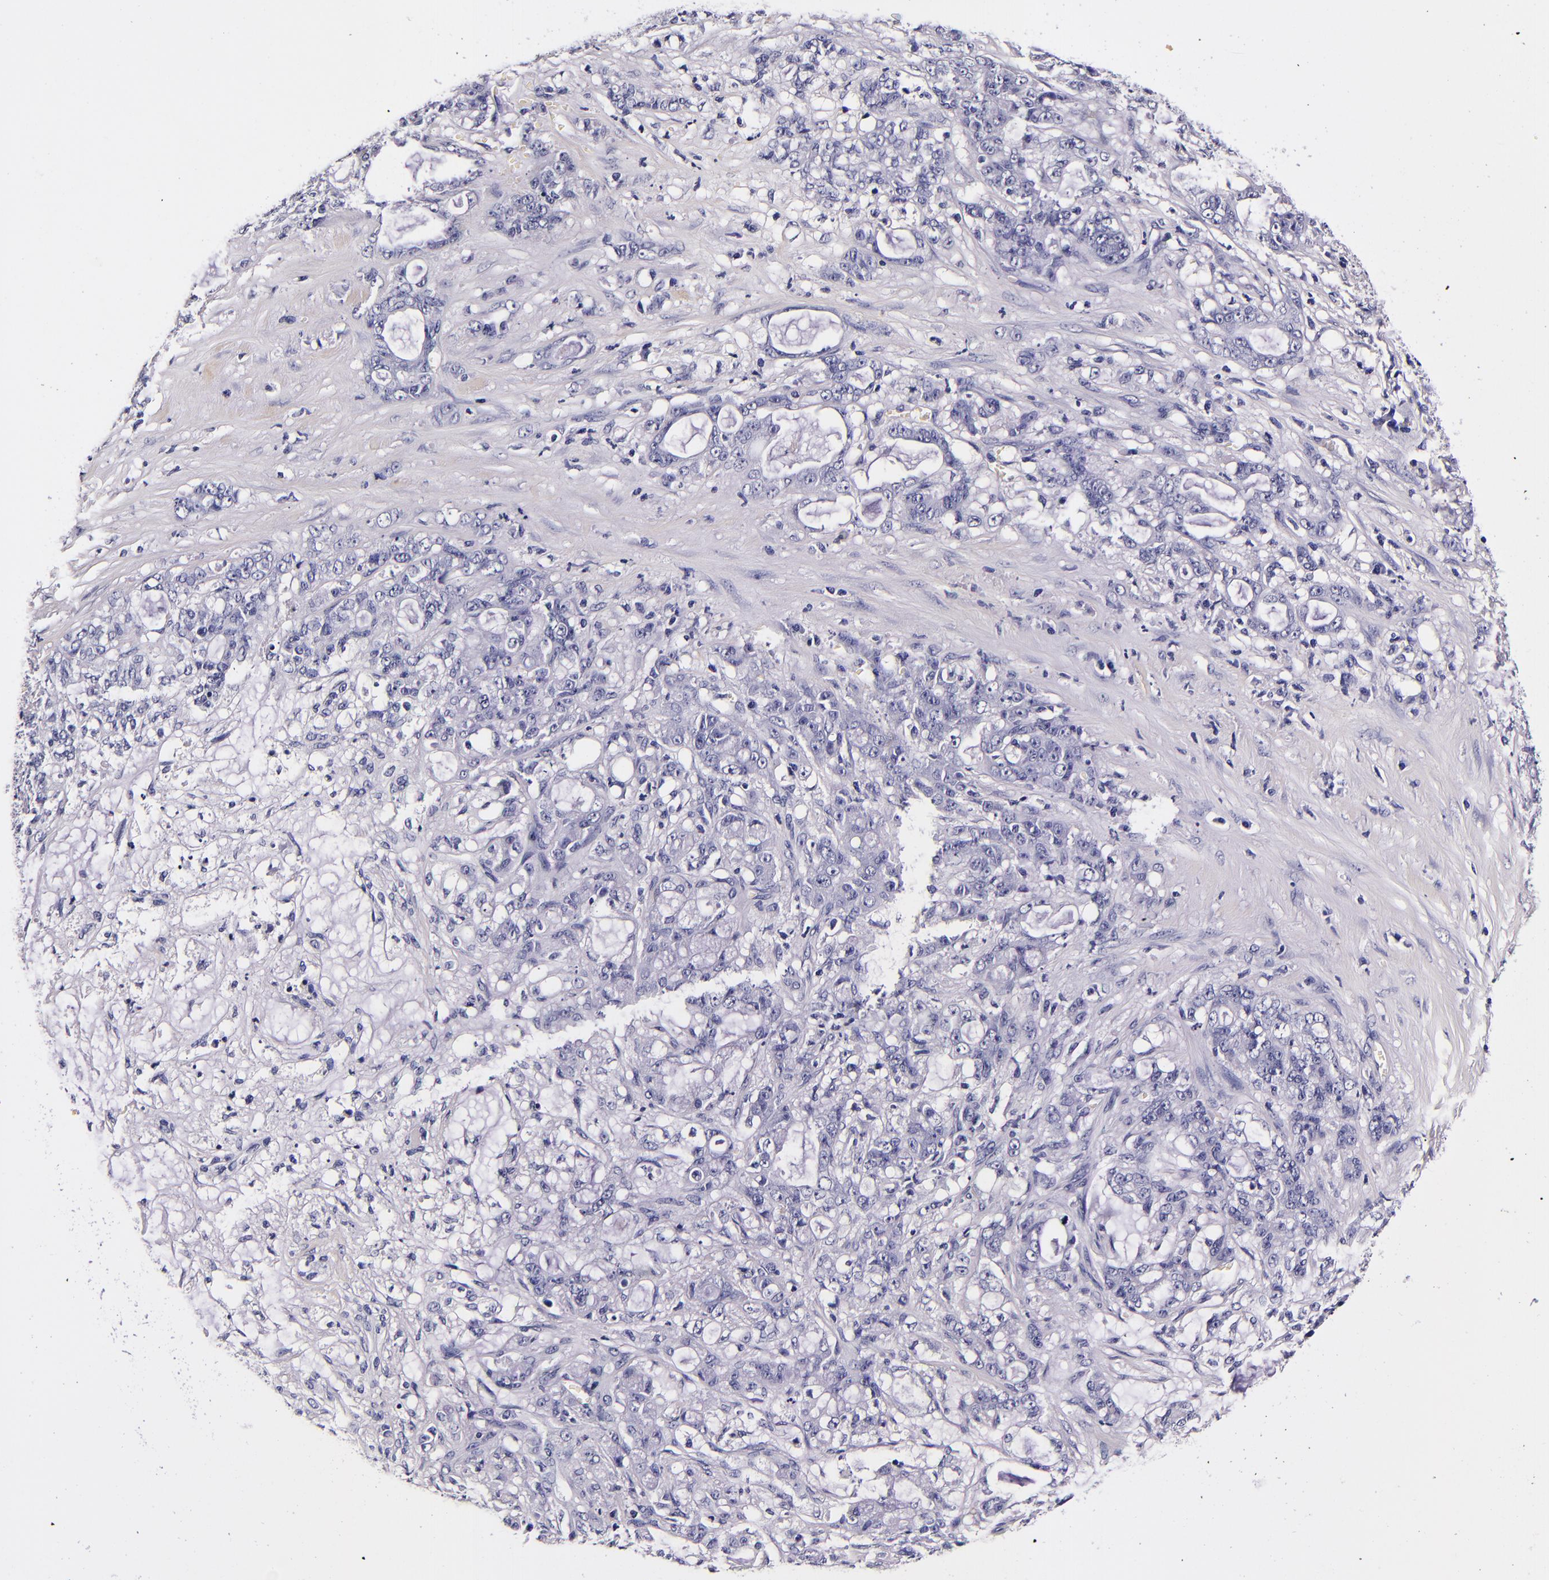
{"staining": {"intensity": "negative", "quantity": "none", "location": "none"}, "tissue": "pancreatic cancer", "cell_type": "Tumor cells", "image_type": "cancer", "snomed": [{"axis": "morphology", "description": "Adenocarcinoma, NOS"}, {"axis": "topography", "description": "Pancreas"}], "caption": "Immunohistochemistry (IHC) image of neoplastic tissue: pancreatic cancer (adenocarcinoma) stained with DAB (3,3'-diaminobenzidine) displays no significant protein expression in tumor cells.", "gene": "FBN1", "patient": {"sex": "female", "age": 73}}